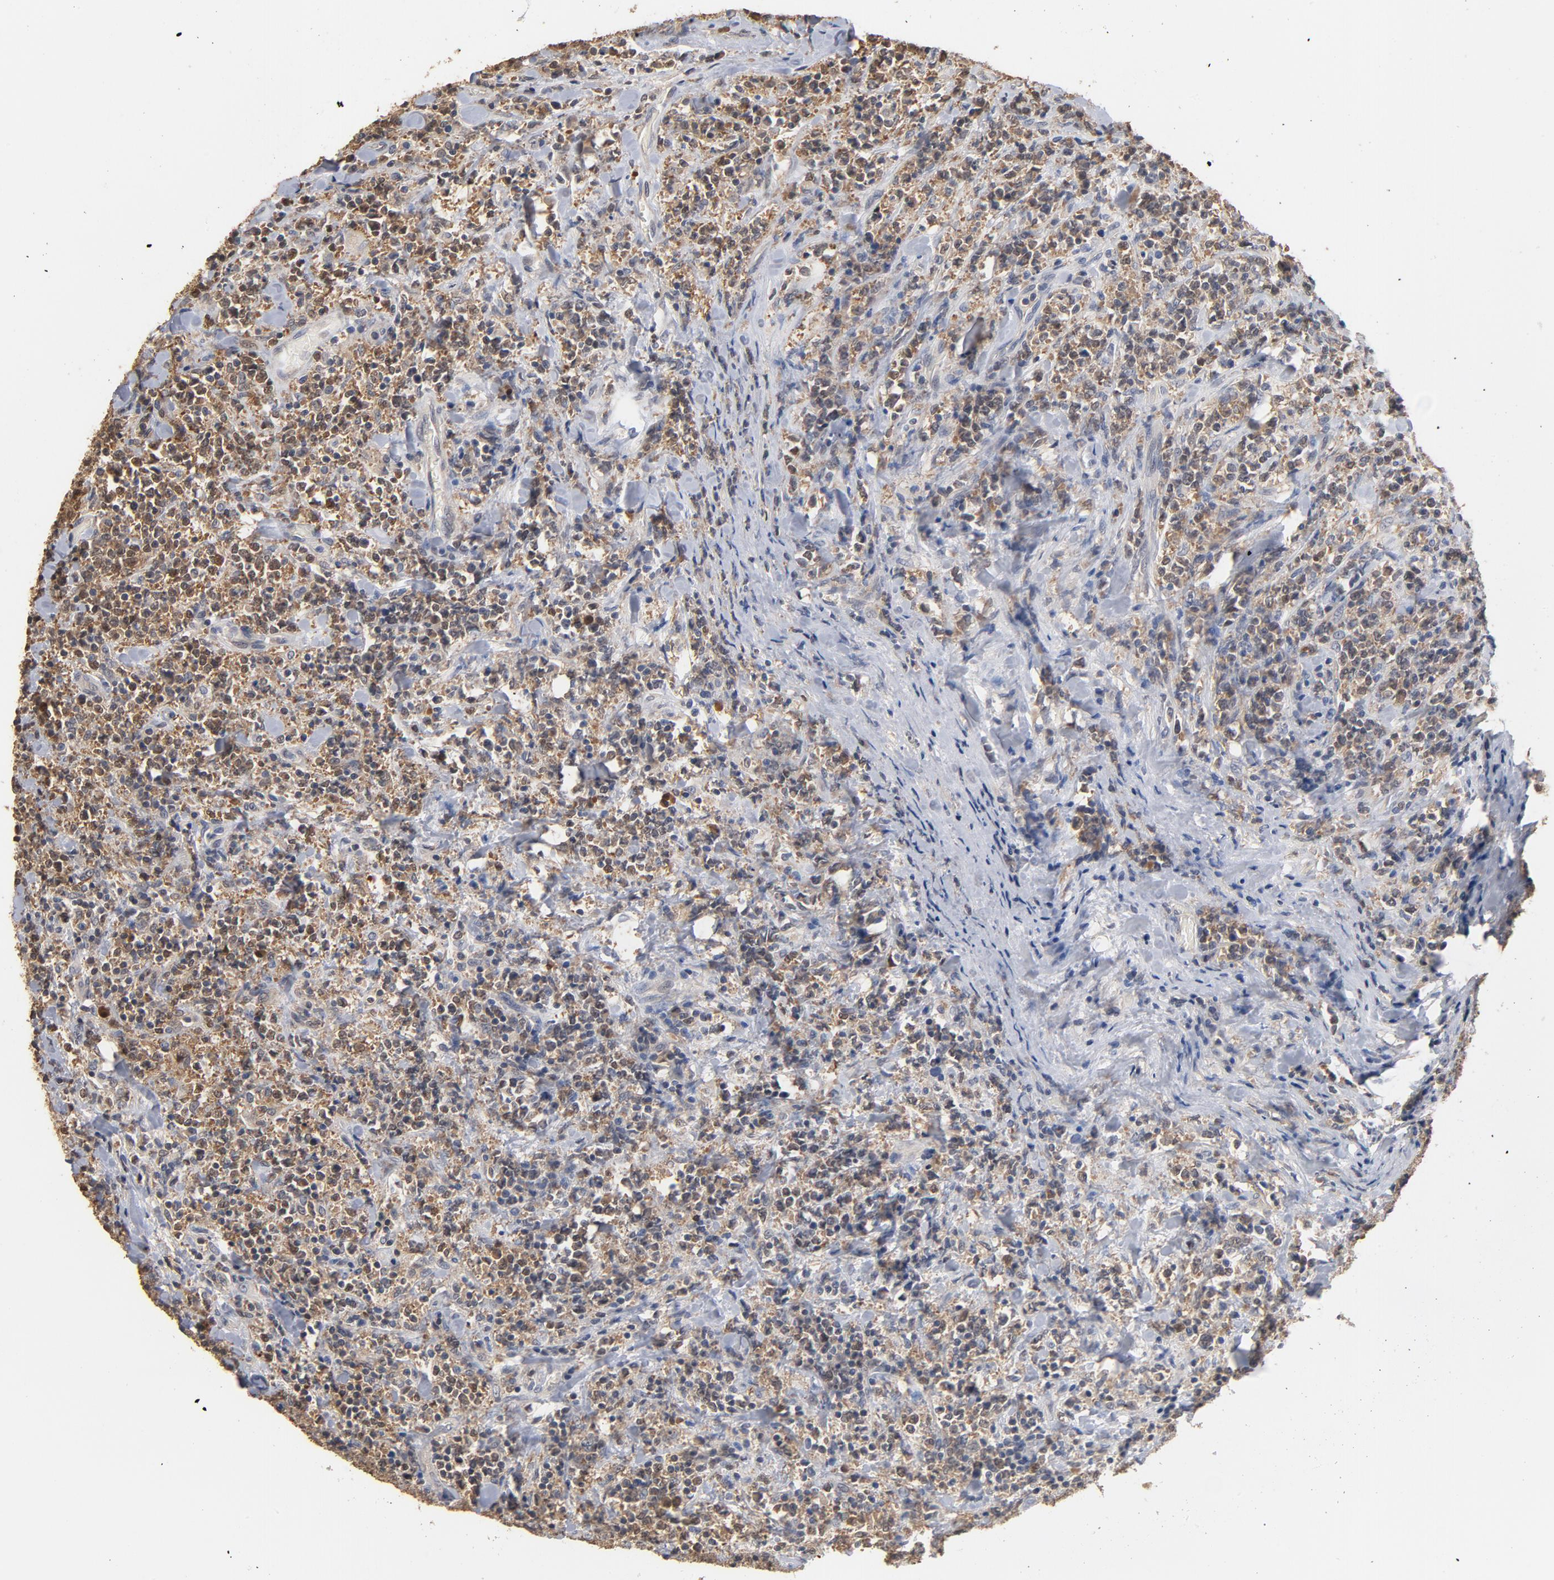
{"staining": {"intensity": "moderate", "quantity": ">75%", "location": "cytoplasmic/membranous"}, "tissue": "lymphoma", "cell_type": "Tumor cells", "image_type": "cancer", "snomed": [{"axis": "morphology", "description": "Malignant lymphoma, non-Hodgkin's type, High grade"}, {"axis": "topography", "description": "Soft tissue"}], "caption": "Protein expression by immunohistochemistry (IHC) reveals moderate cytoplasmic/membranous expression in approximately >75% of tumor cells in lymphoma.", "gene": "MIF", "patient": {"sex": "male", "age": 18}}